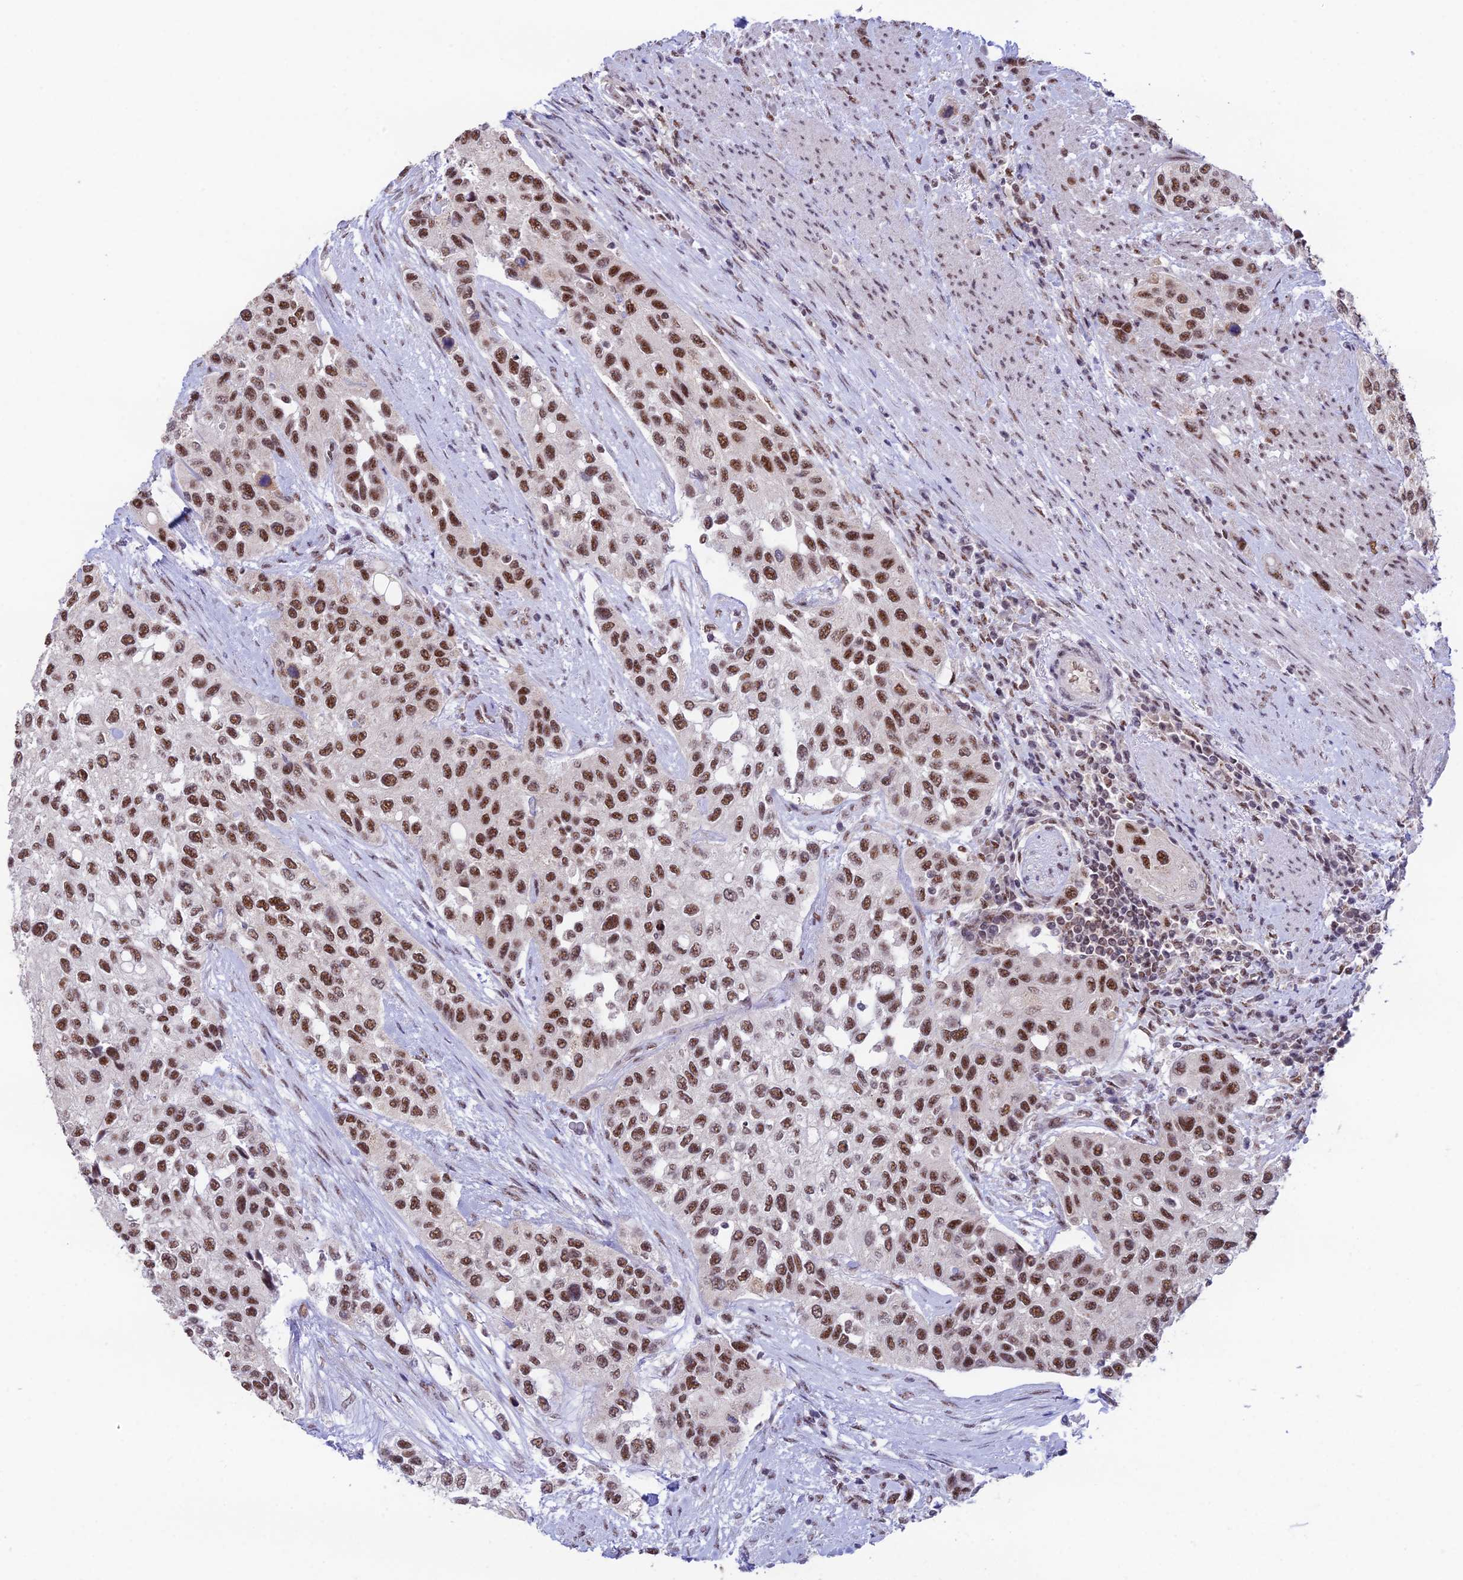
{"staining": {"intensity": "moderate", "quantity": ">75%", "location": "nuclear"}, "tissue": "urothelial cancer", "cell_type": "Tumor cells", "image_type": "cancer", "snomed": [{"axis": "morphology", "description": "Normal tissue, NOS"}, {"axis": "morphology", "description": "Urothelial carcinoma, High grade"}, {"axis": "topography", "description": "Vascular tissue"}, {"axis": "topography", "description": "Urinary bladder"}], "caption": "Urothelial carcinoma (high-grade) stained for a protein (brown) shows moderate nuclear positive staining in about >75% of tumor cells.", "gene": "THOC7", "patient": {"sex": "female", "age": 56}}